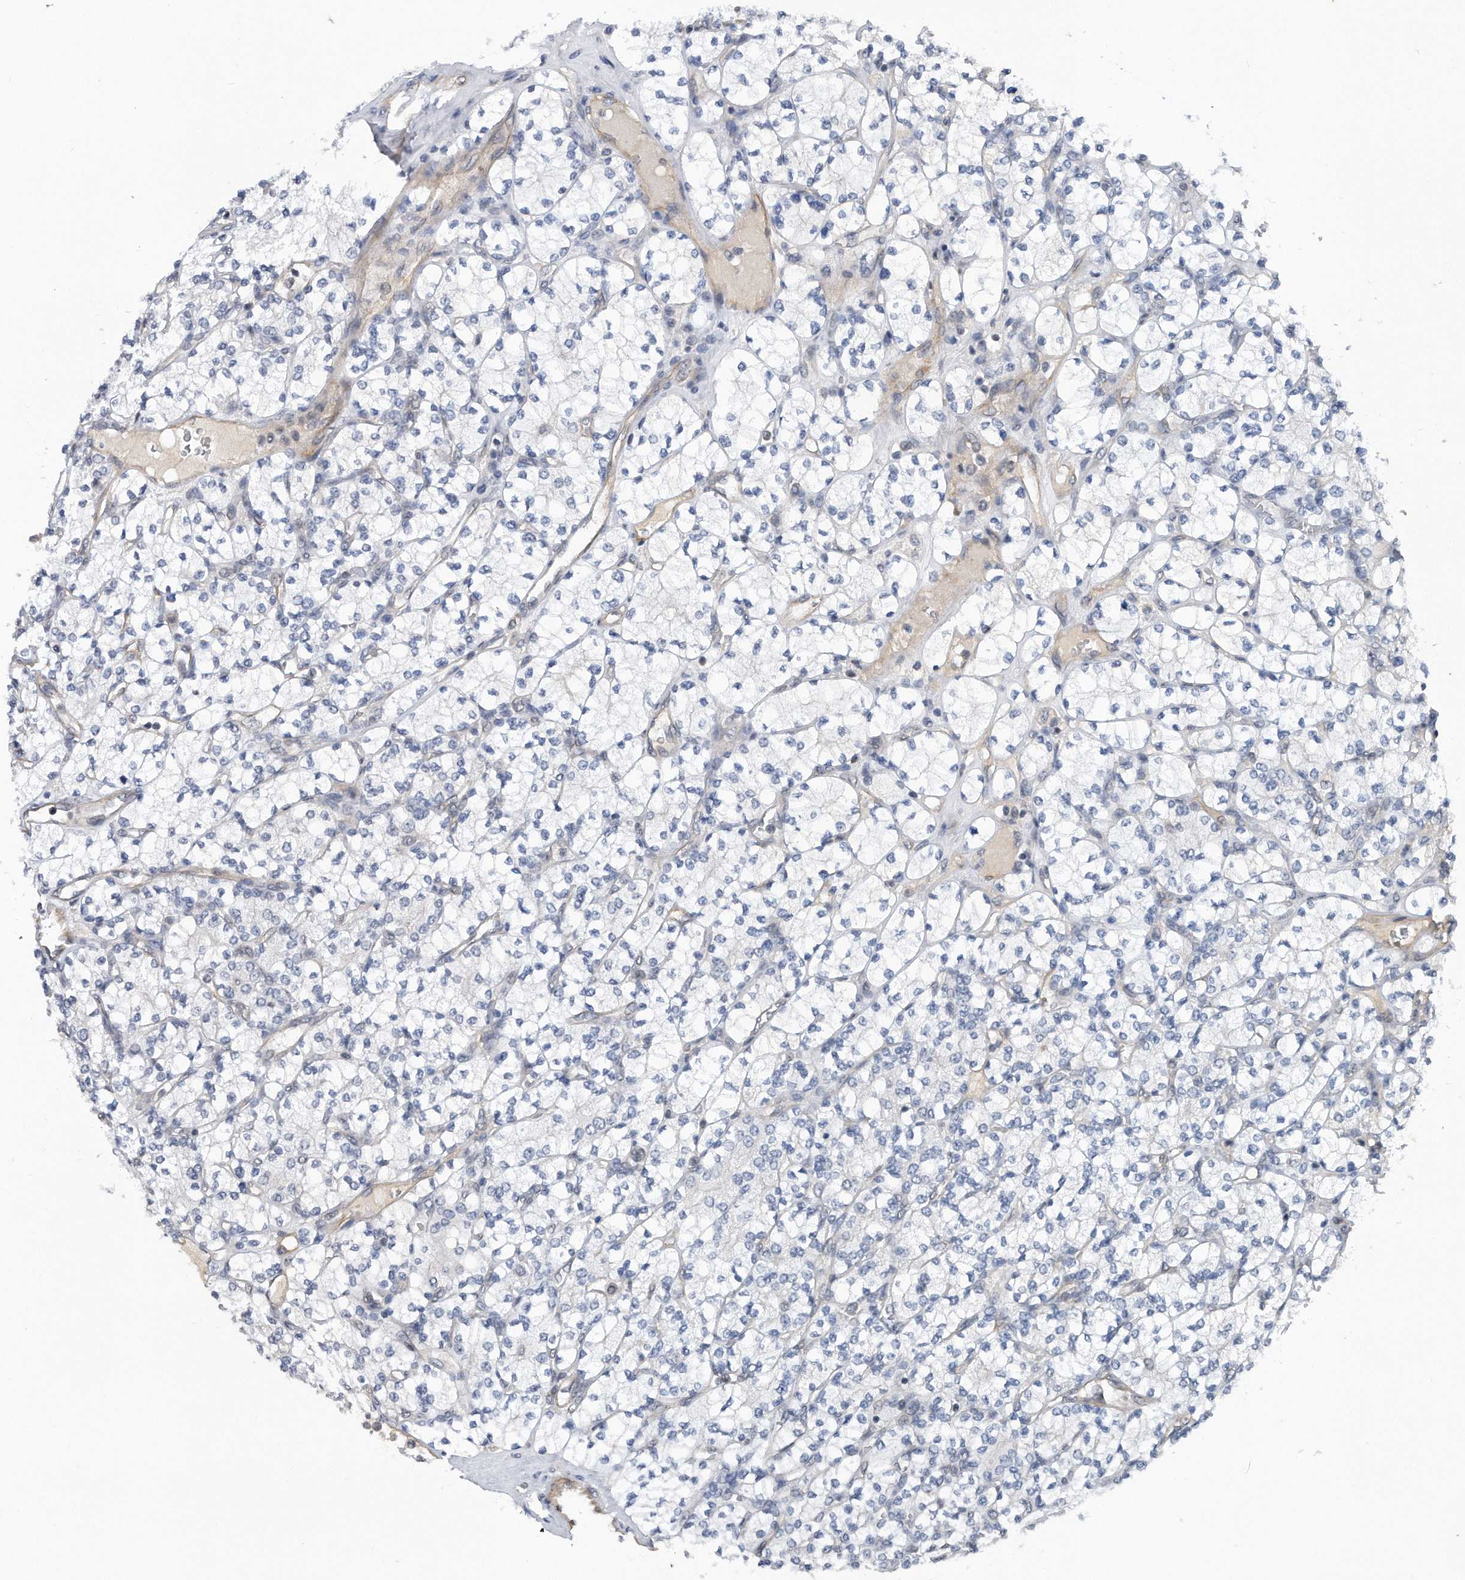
{"staining": {"intensity": "negative", "quantity": "none", "location": "none"}, "tissue": "renal cancer", "cell_type": "Tumor cells", "image_type": "cancer", "snomed": [{"axis": "morphology", "description": "Adenocarcinoma, NOS"}, {"axis": "topography", "description": "Kidney"}], "caption": "The immunohistochemistry histopathology image has no significant staining in tumor cells of renal cancer (adenocarcinoma) tissue.", "gene": "TP53INP1", "patient": {"sex": "male", "age": 77}}